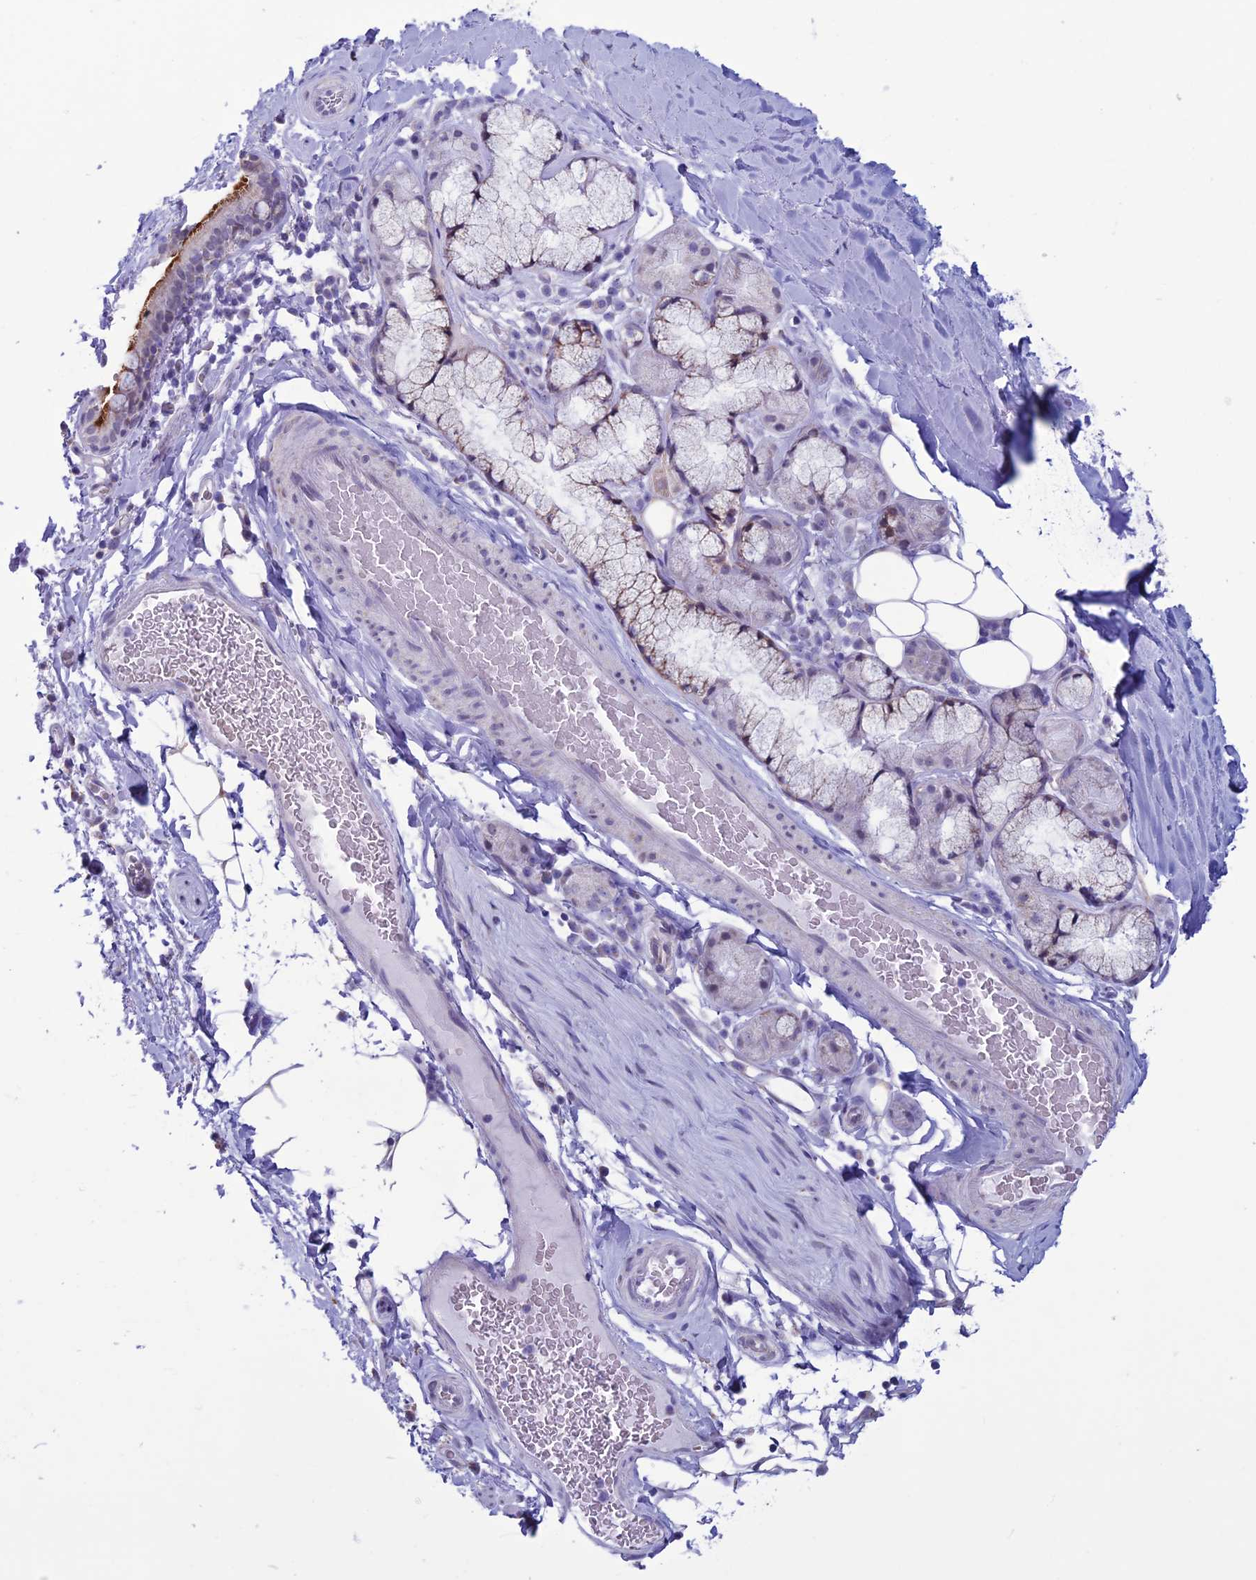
{"staining": {"intensity": "strong", "quantity": "<25%", "location": "cytoplasmic/membranous"}, "tissue": "bronchus", "cell_type": "Respiratory epithelial cells", "image_type": "normal", "snomed": [{"axis": "morphology", "description": "Normal tissue, NOS"}, {"axis": "topography", "description": "Lymph node"}, {"axis": "topography", "description": "Bronchus"}], "caption": "A brown stain labels strong cytoplasmic/membranous staining of a protein in respiratory epithelial cells of benign bronchus.", "gene": "CFAP210", "patient": {"sex": "male", "age": 63}}